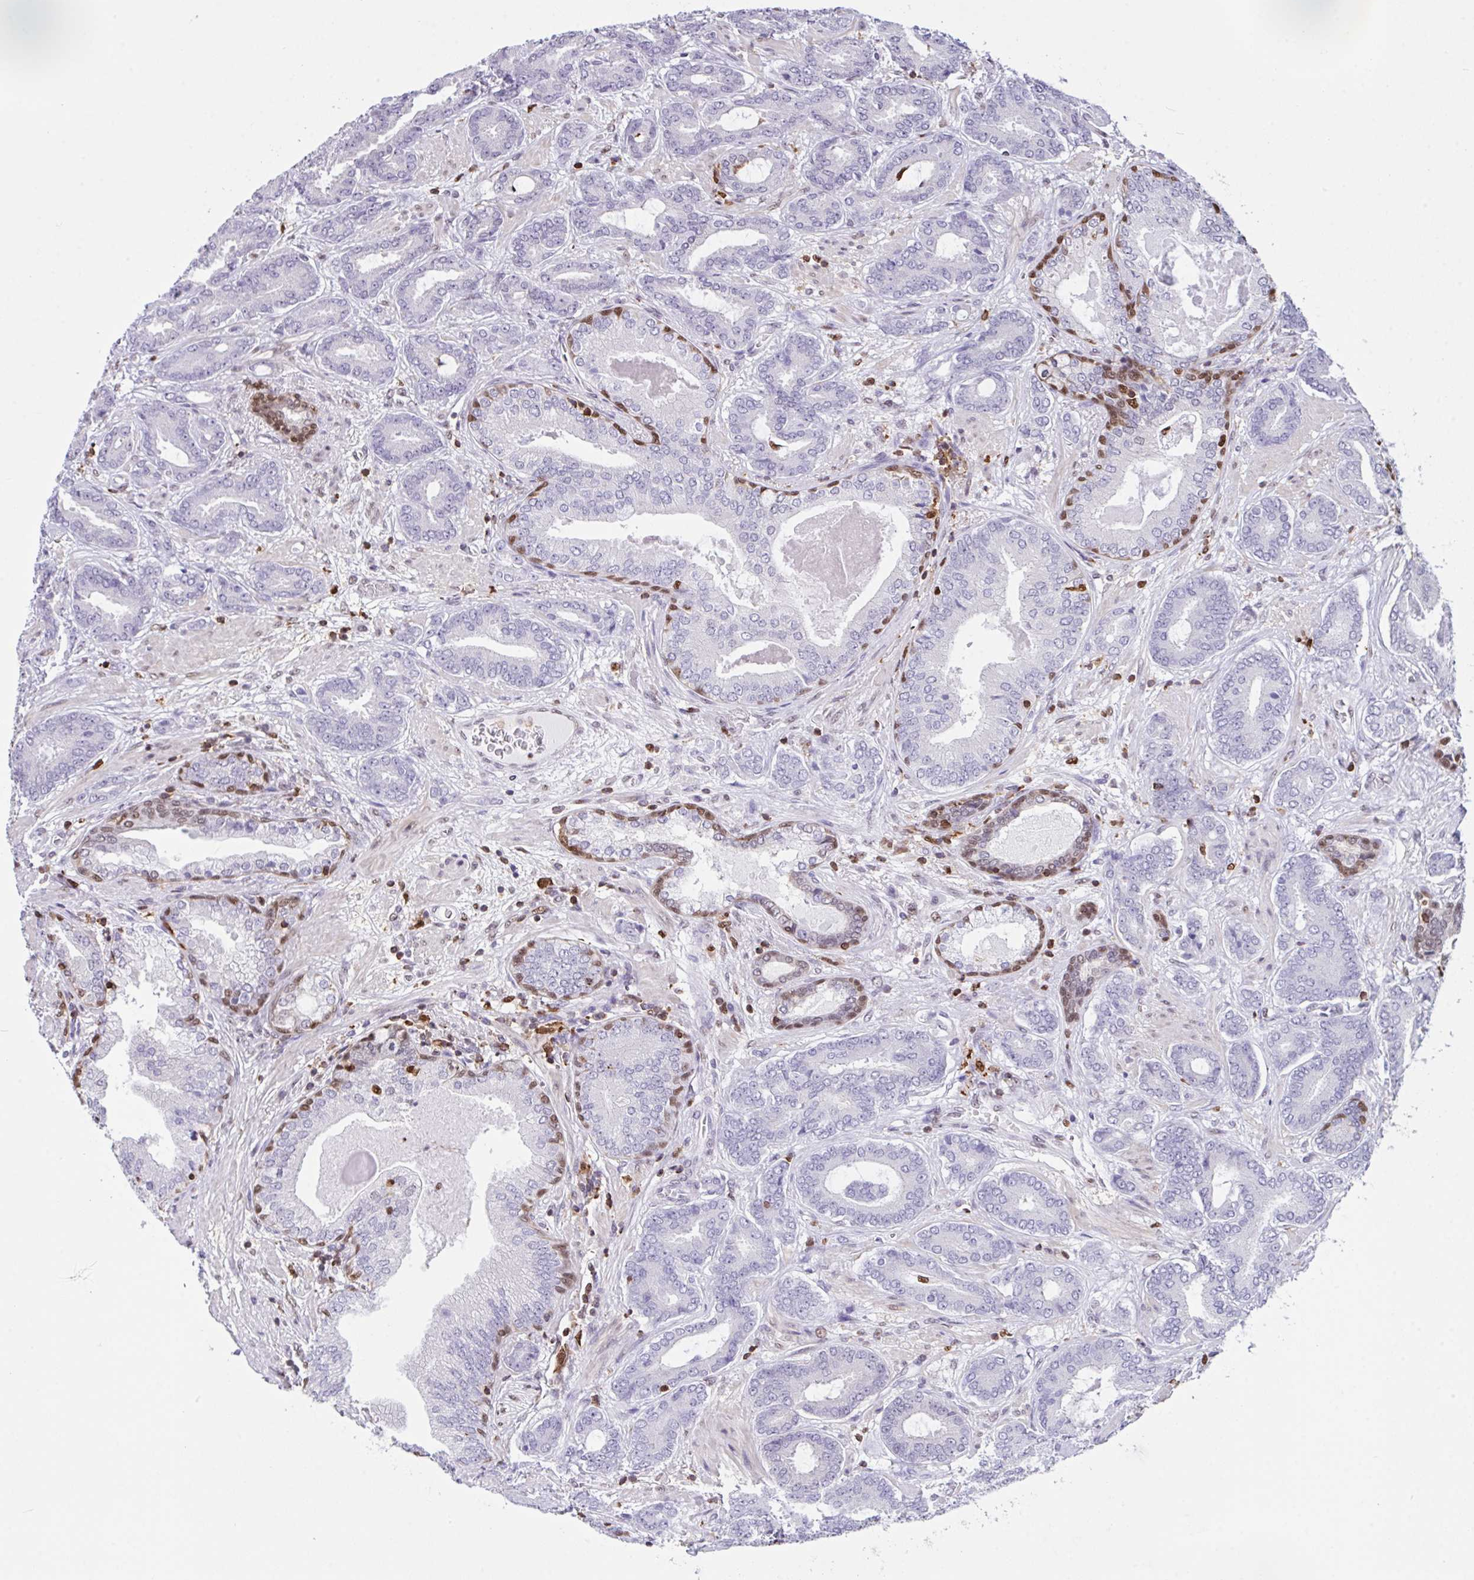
{"staining": {"intensity": "negative", "quantity": "none", "location": "none"}, "tissue": "prostate cancer", "cell_type": "Tumor cells", "image_type": "cancer", "snomed": [{"axis": "morphology", "description": "Adenocarcinoma, High grade"}, {"axis": "topography", "description": "Prostate"}], "caption": "The micrograph shows no significant expression in tumor cells of high-grade adenocarcinoma (prostate). (Brightfield microscopy of DAB (3,3'-diaminobenzidine) immunohistochemistry at high magnification).", "gene": "BTBD10", "patient": {"sex": "male", "age": 62}}